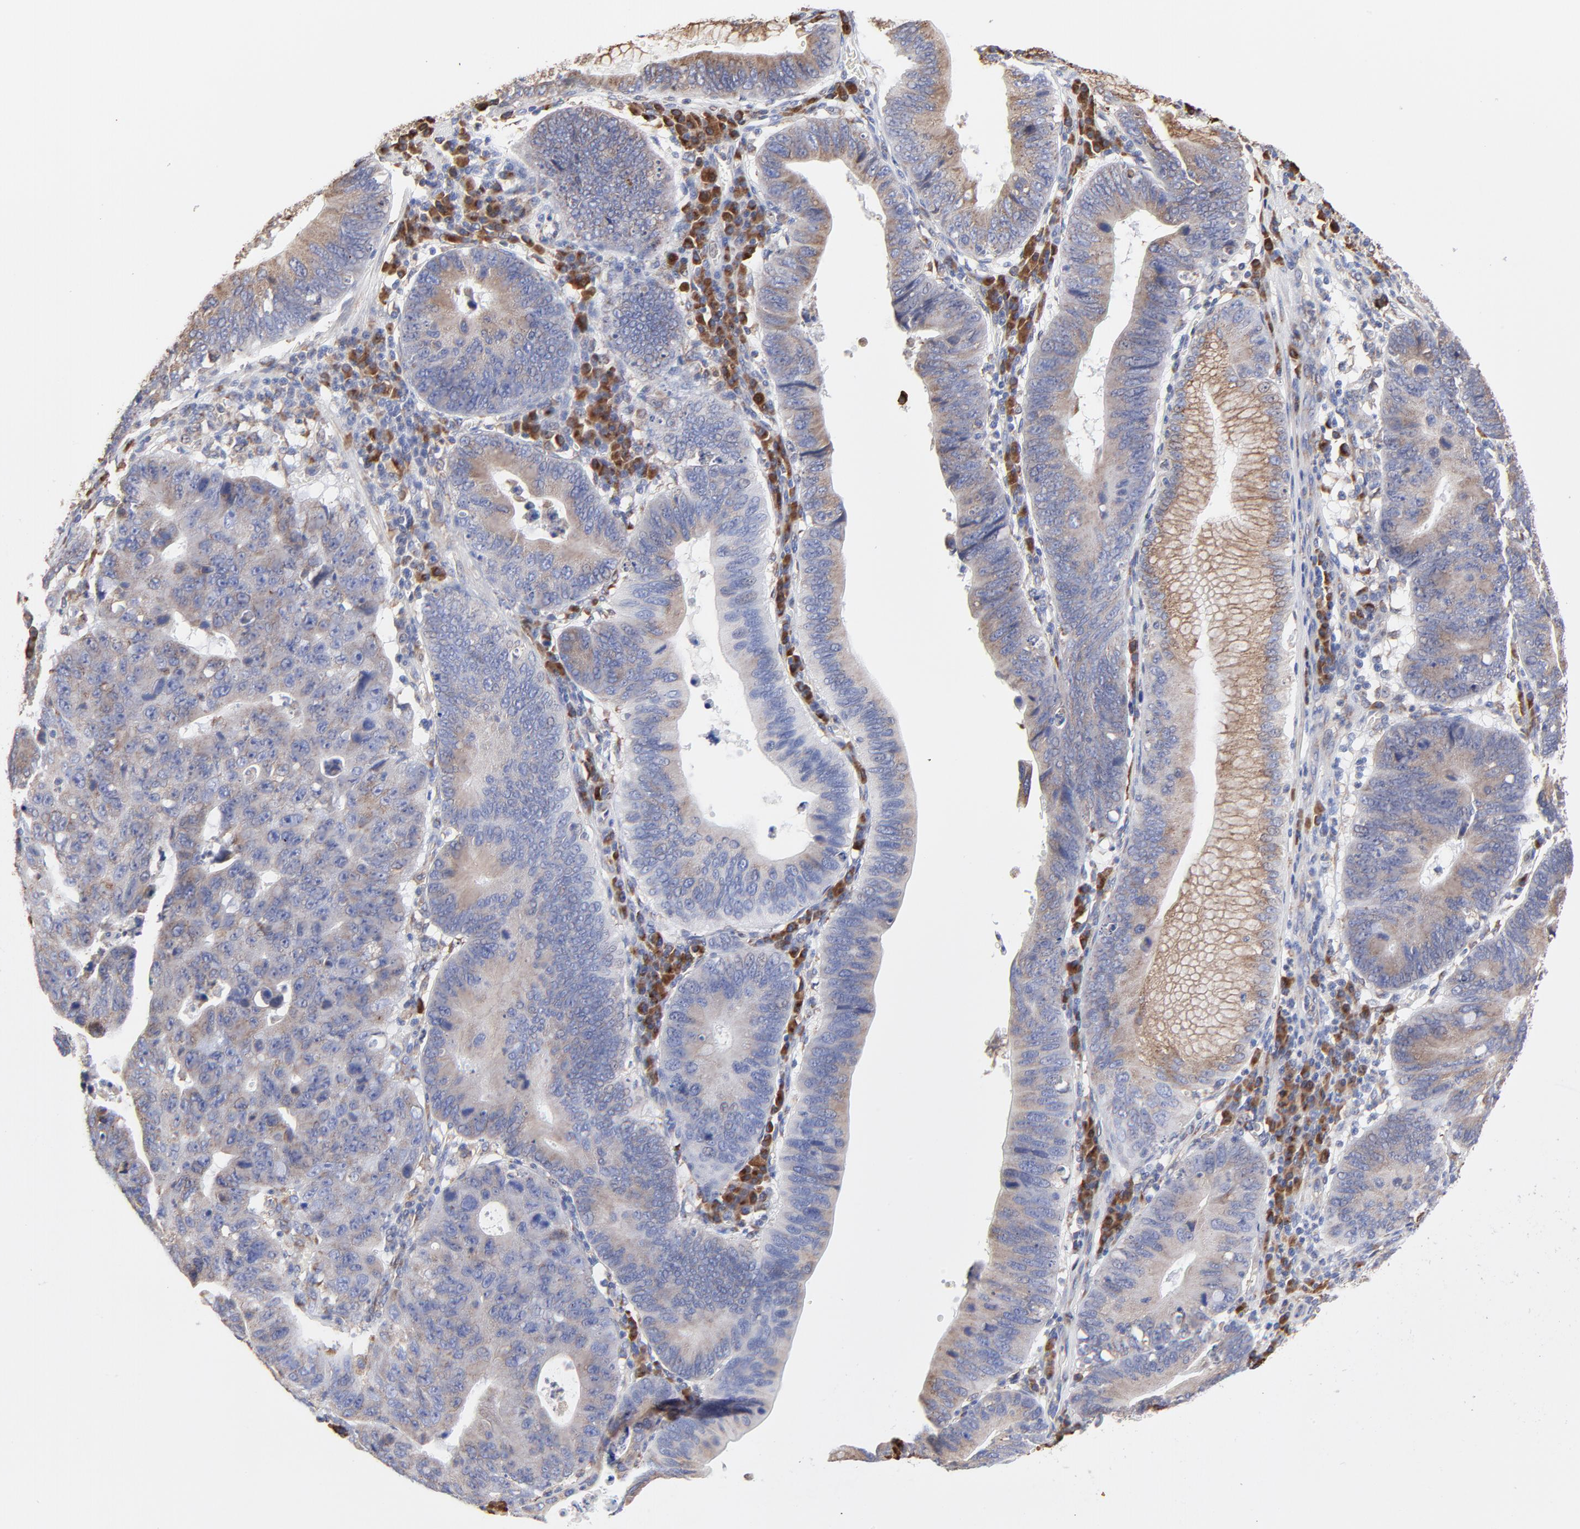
{"staining": {"intensity": "weak", "quantity": "25%-75%", "location": "cytoplasmic/membranous"}, "tissue": "stomach cancer", "cell_type": "Tumor cells", "image_type": "cancer", "snomed": [{"axis": "morphology", "description": "Adenocarcinoma, NOS"}, {"axis": "topography", "description": "Stomach"}], "caption": "A high-resolution image shows immunohistochemistry (IHC) staining of adenocarcinoma (stomach), which displays weak cytoplasmic/membranous expression in approximately 25%-75% of tumor cells.", "gene": "LMAN1", "patient": {"sex": "male", "age": 59}}